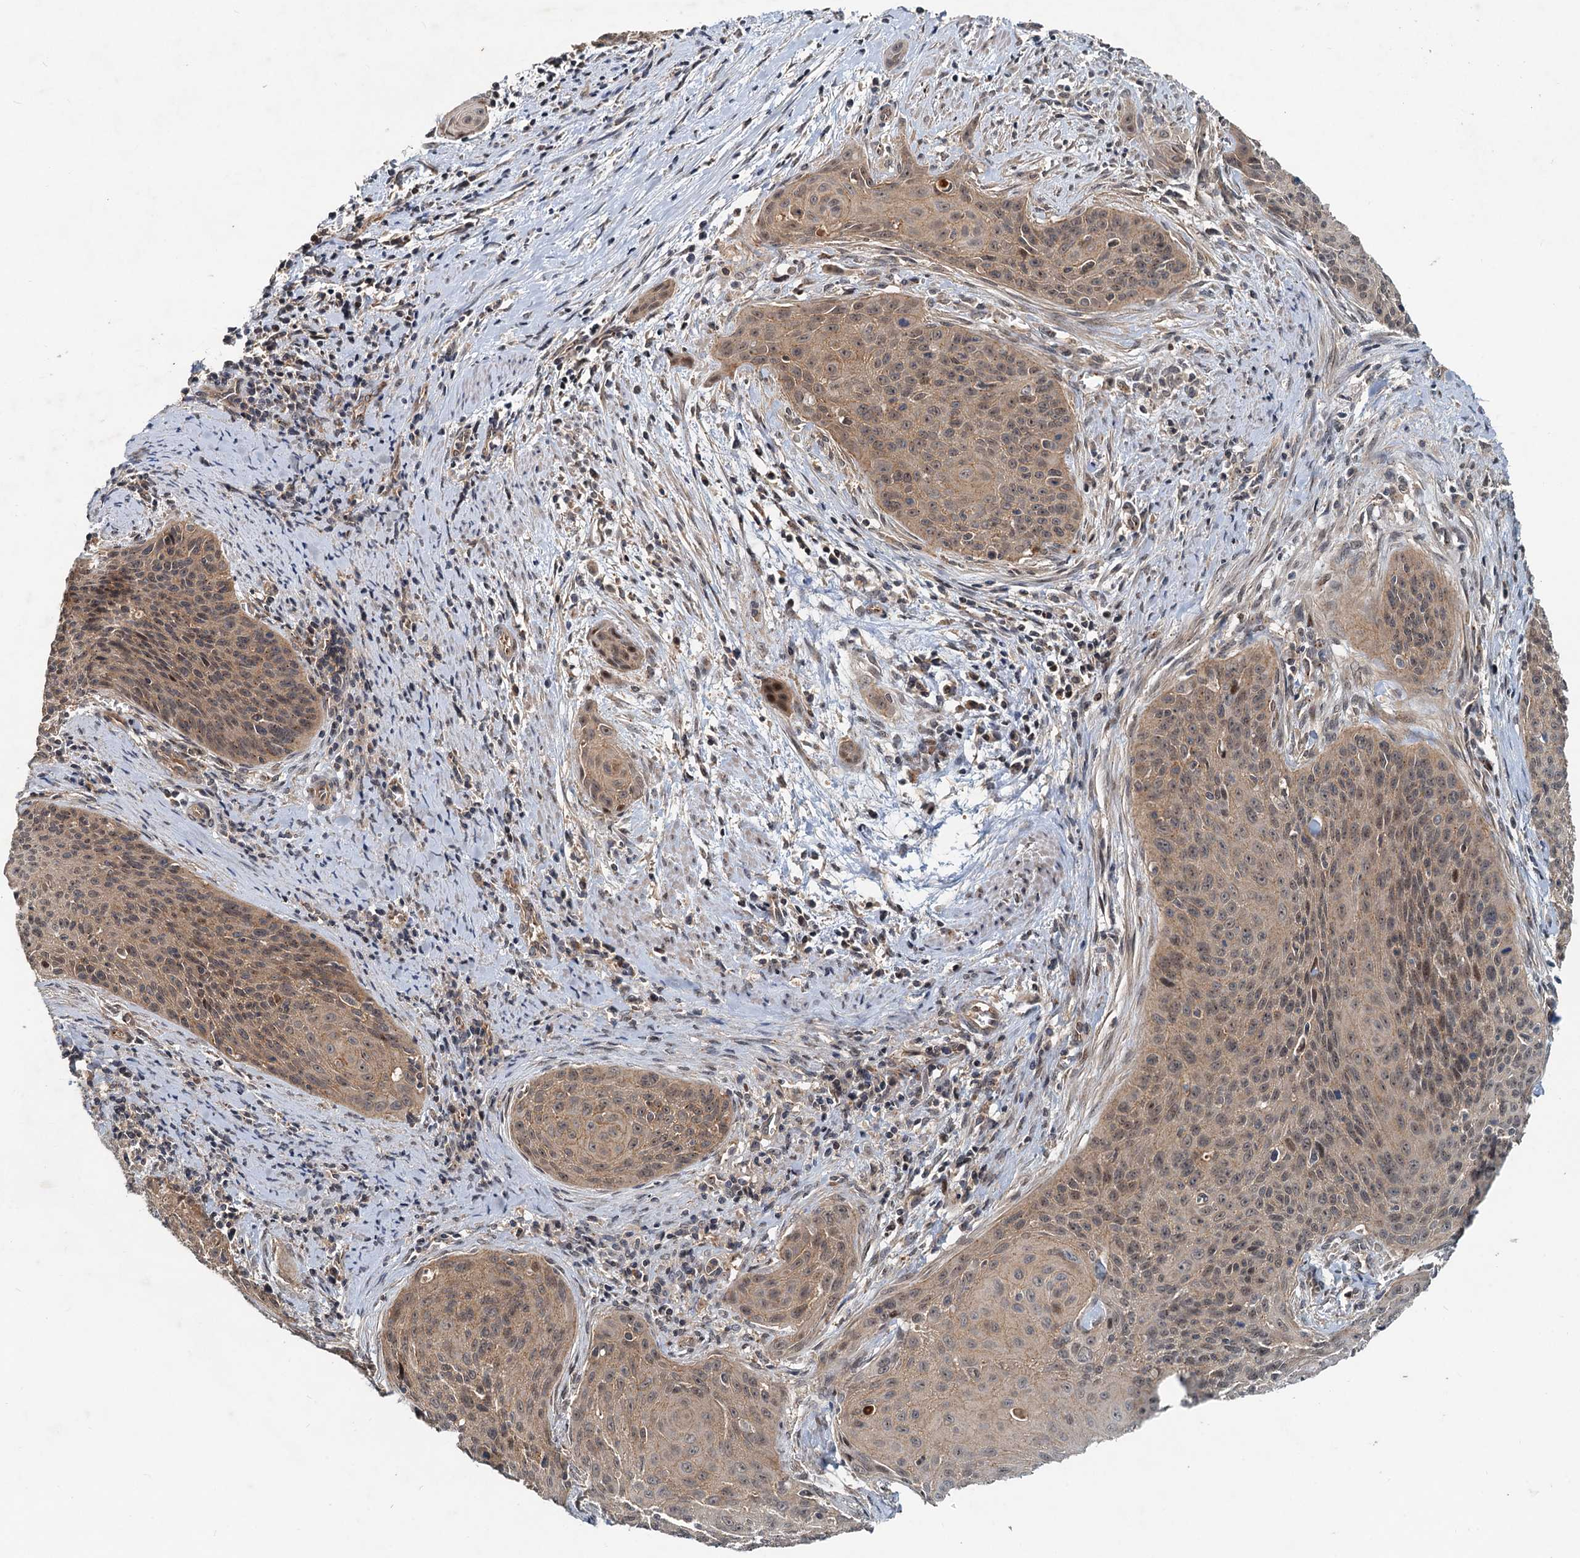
{"staining": {"intensity": "moderate", "quantity": ">75%", "location": "cytoplasmic/membranous,nuclear"}, "tissue": "cervical cancer", "cell_type": "Tumor cells", "image_type": "cancer", "snomed": [{"axis": "morphology", "description": "Squamous cell carcinoma, NOS"}, {"axis": "topography", "description": "Cervix"}], "caption": "DAB (3,3'-diaminobenzidine) immunohistochemical staining of human squamous cell carcinoma (cervical) demonstrates moderate cytoplasmic/membranous and nuclear protein expression in approximately >75% of tumor cells.", "gene": "CEP68", "patient": {"sex": "female", "age": 55}}